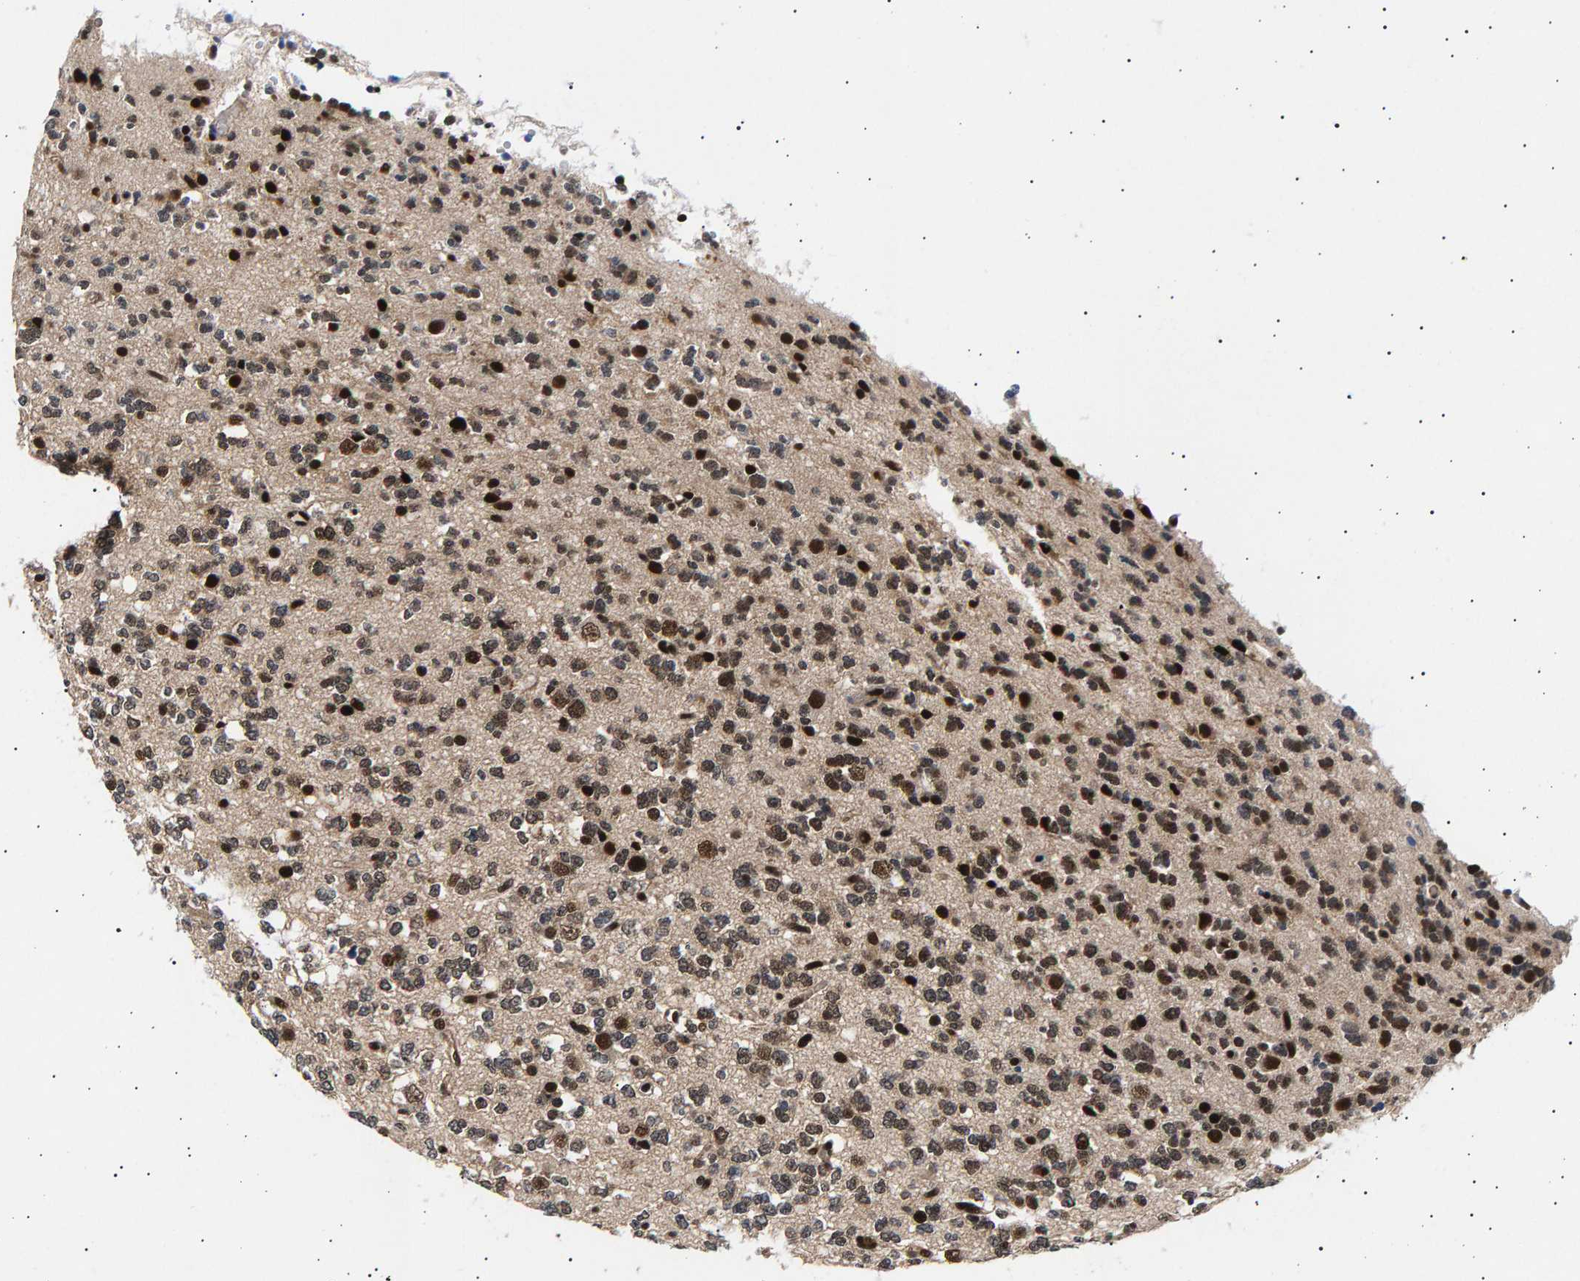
{"staining": {"intensity": "strong", "quantity": "25%-75%", "location": "nuclear"}, "tissue": "glioma", "cell_type": "Tumor cells", "image_type": "cancer", "snomed": [{"axis": "morphology", "description": "Glioma, malignant, Low grade"}, {"axis": "topography", "description": "Brain"}], "caption": "Glioma stained with DAB (3,3'-diaminobenzidine) immunohistochemistry (IHC) reveals high levels of strong nuclear expression in about 25%-75% of tumor cells. The staining is performed using DAB brown chromogen to label protein expression. The nuclei are counter-stained blue using hematoxylin.", "gene": "ANKRD40", "patient": {"sex": "male", "age": 38}}